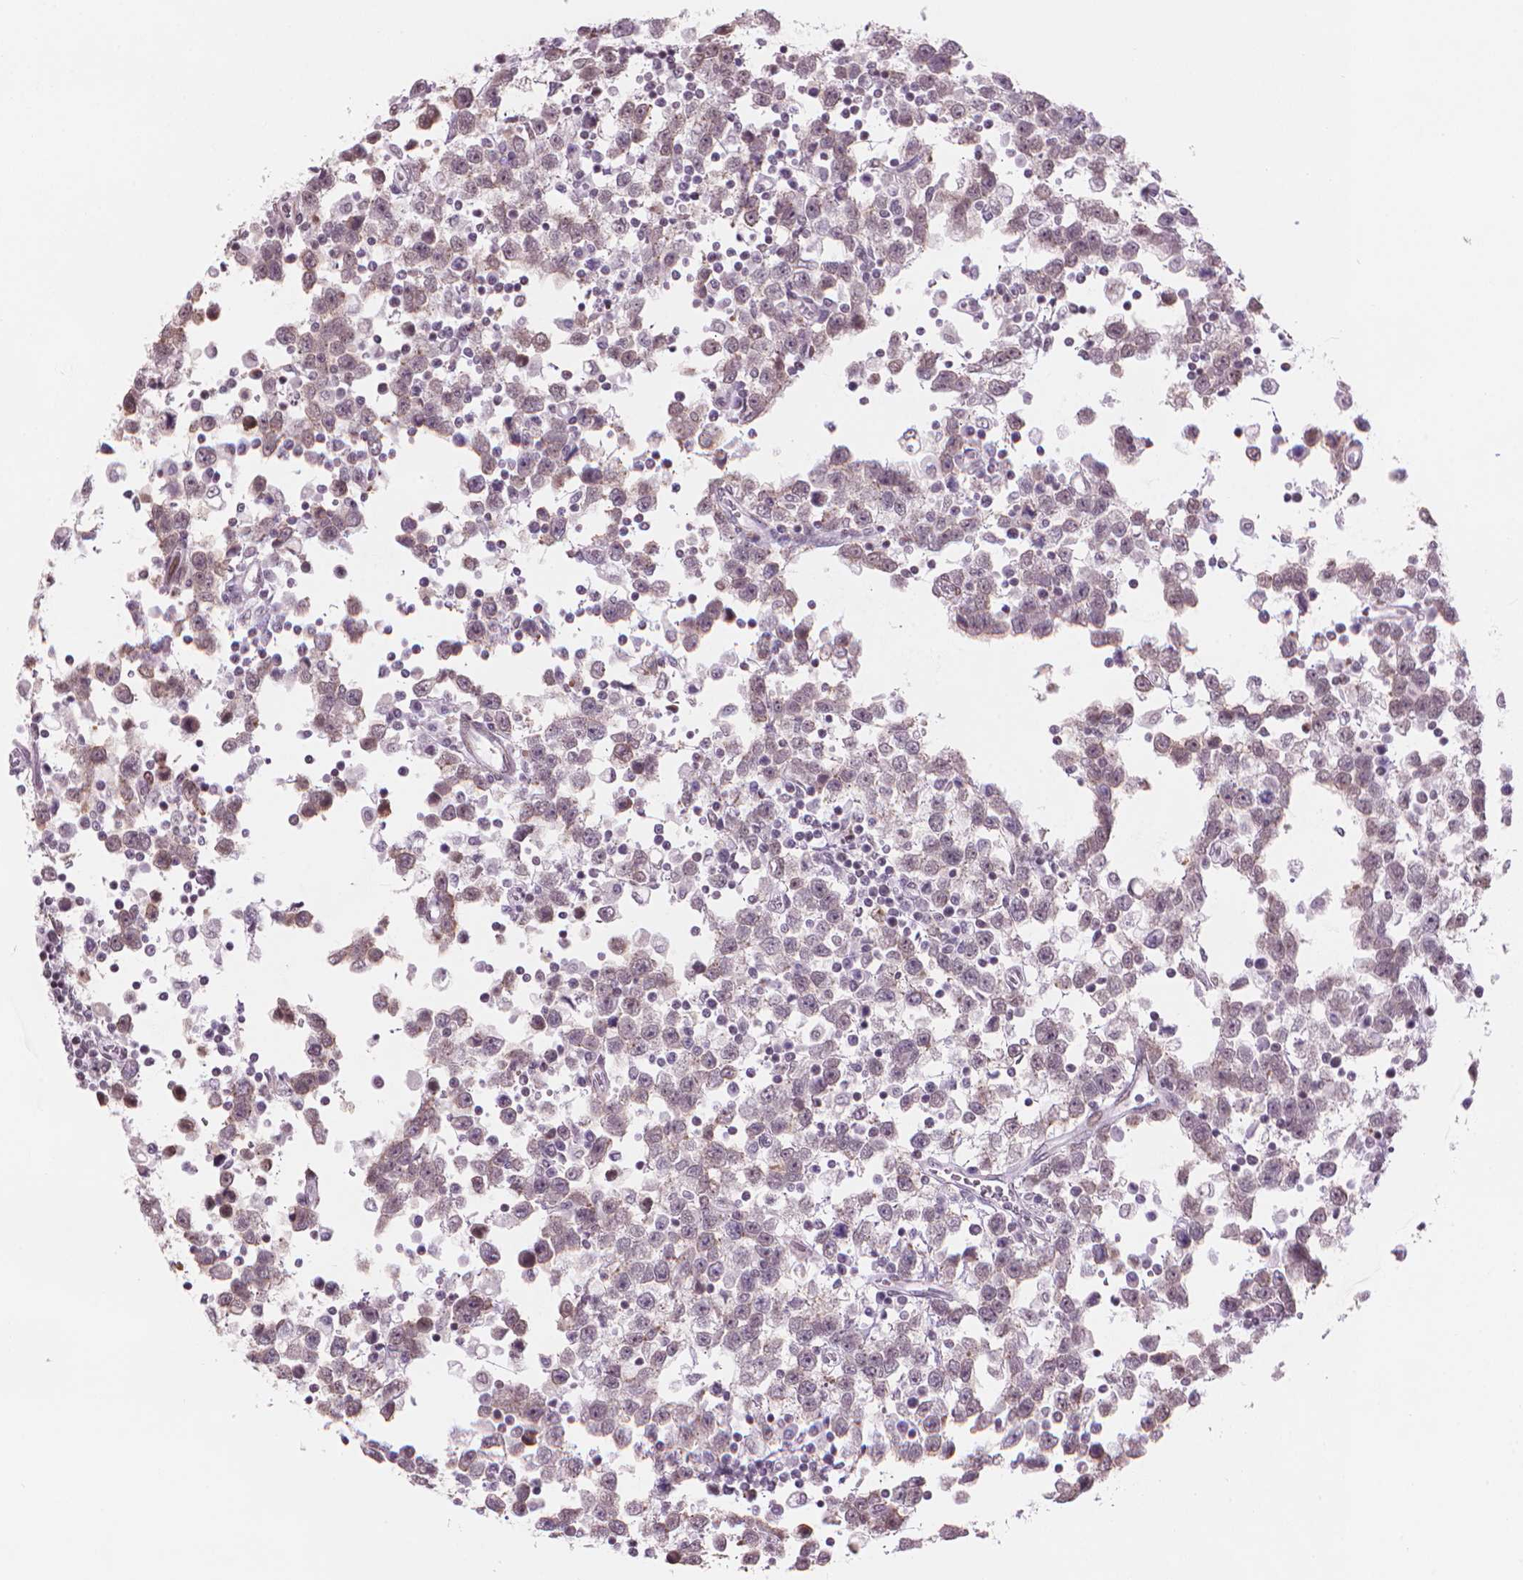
{"staining": {"intensity": "weak", "quantity": "25%-75%", "location": "nuclear"}, "tissue": "testis cancer", "cell_type": "Tumor cells", "image_type": "cancer", "snomed": [{"axis": "morphology", "description": "Seminoma, NOS"}, {"axis": "topography", "description": "Testis"}], "caption": "IHC (DAB (3,3'-diaminobenzidine)) staining of human seminoma (testis) demonstrates weak nuclear protein positivity in approximately 25%-75% of tumor cells. (DAB (3,3'-diaminobenzidine) = brown stain, brightfield microscopy at high magnification).", "gene": "HOXD4", "patient": {"sex": "male", "age": 34}}